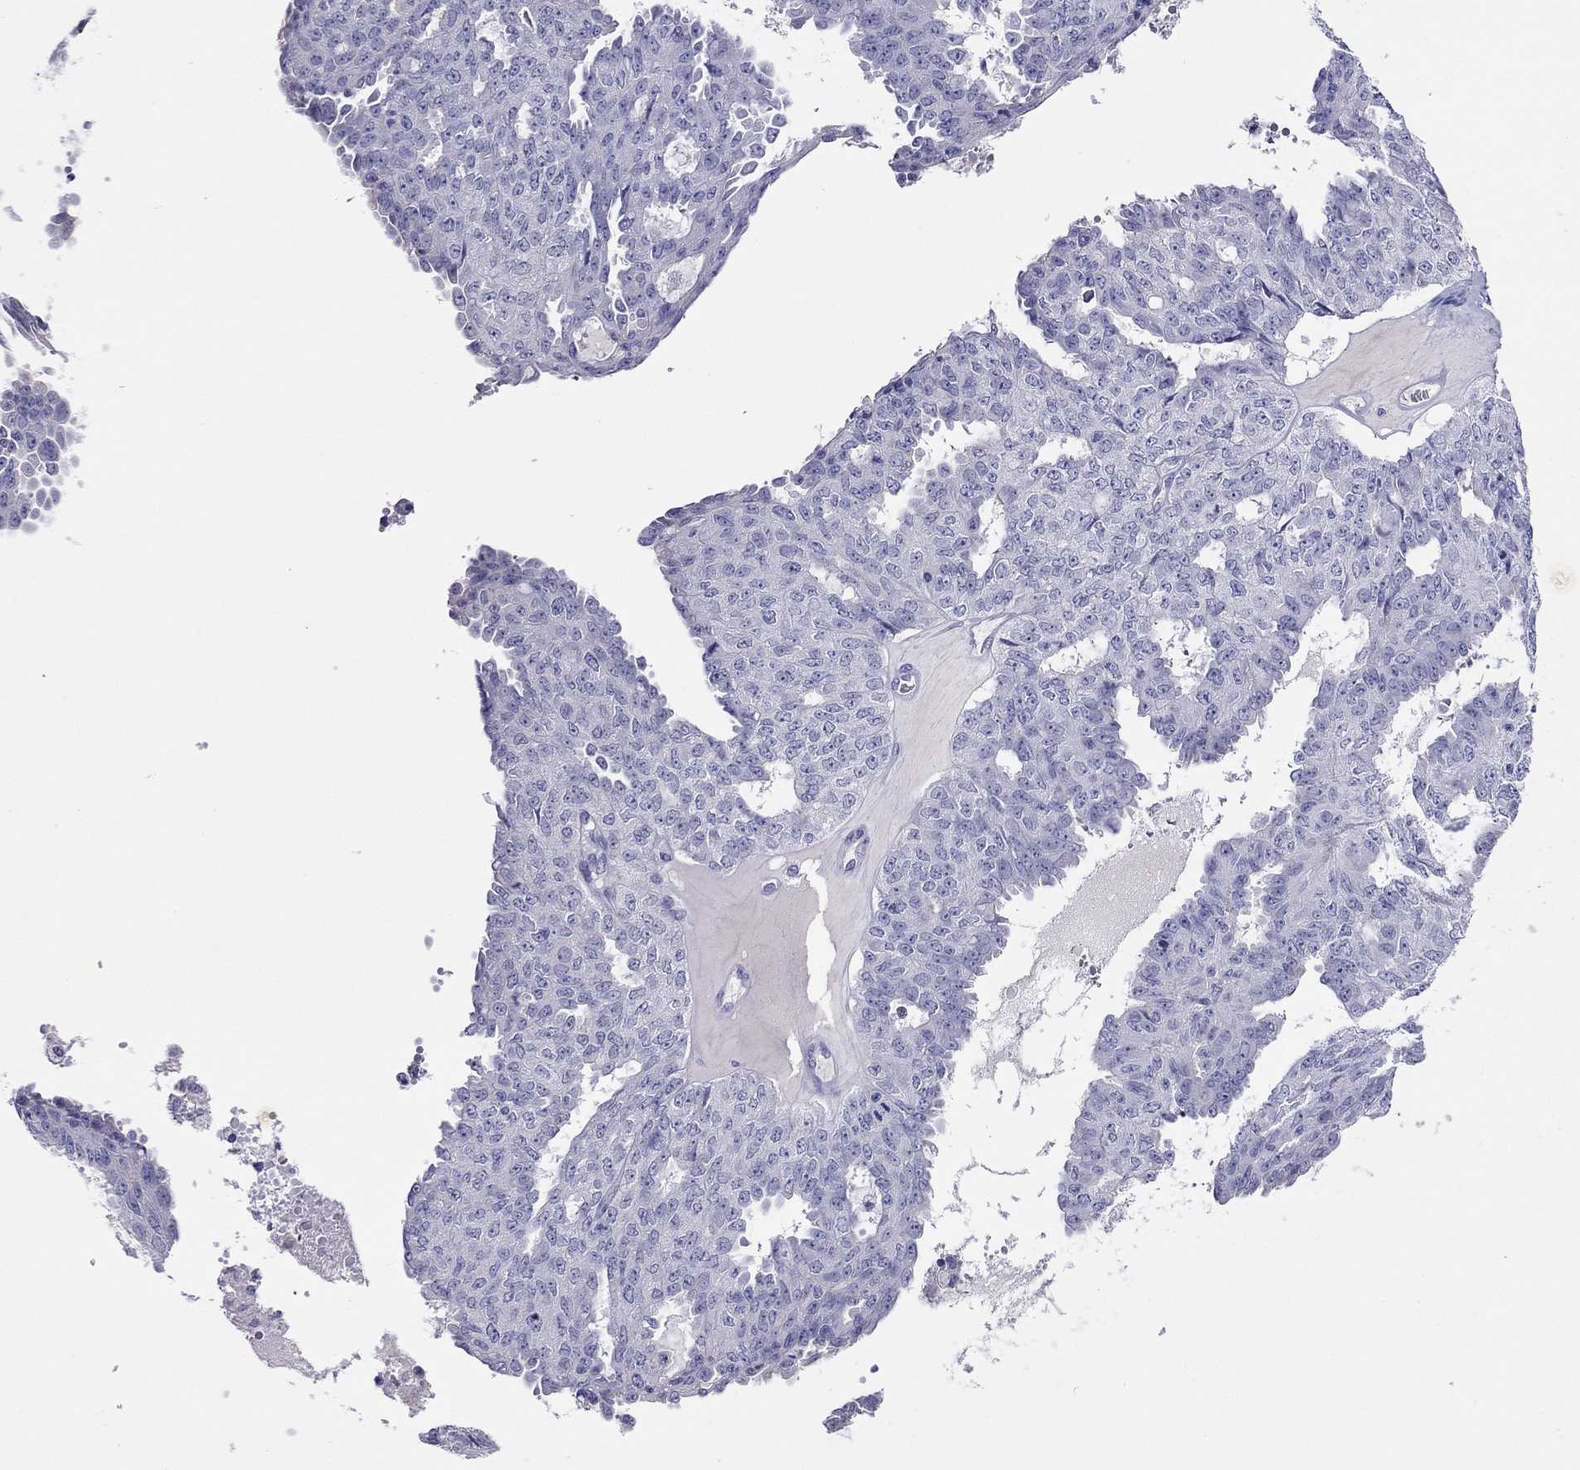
{"staining": {"intensity": "negative", "quantity": "none", "location": "none"}, "tissue": "ovarian cancer", "cell_type": "Tumor cells", "image_type": "cancer", "snomed": [{"axis": "morphology", "description": "Cystadenocarcinoma, serous, NOS"}, {"axis": "topography", "description": "Ovary"}], "caption": "IHC image of human ovarian cancer stained for a protein (brown), which displays no staining in tumor cells.", "gene": "CAPNS2", "patient": {"sex": "female", "age": 71}}